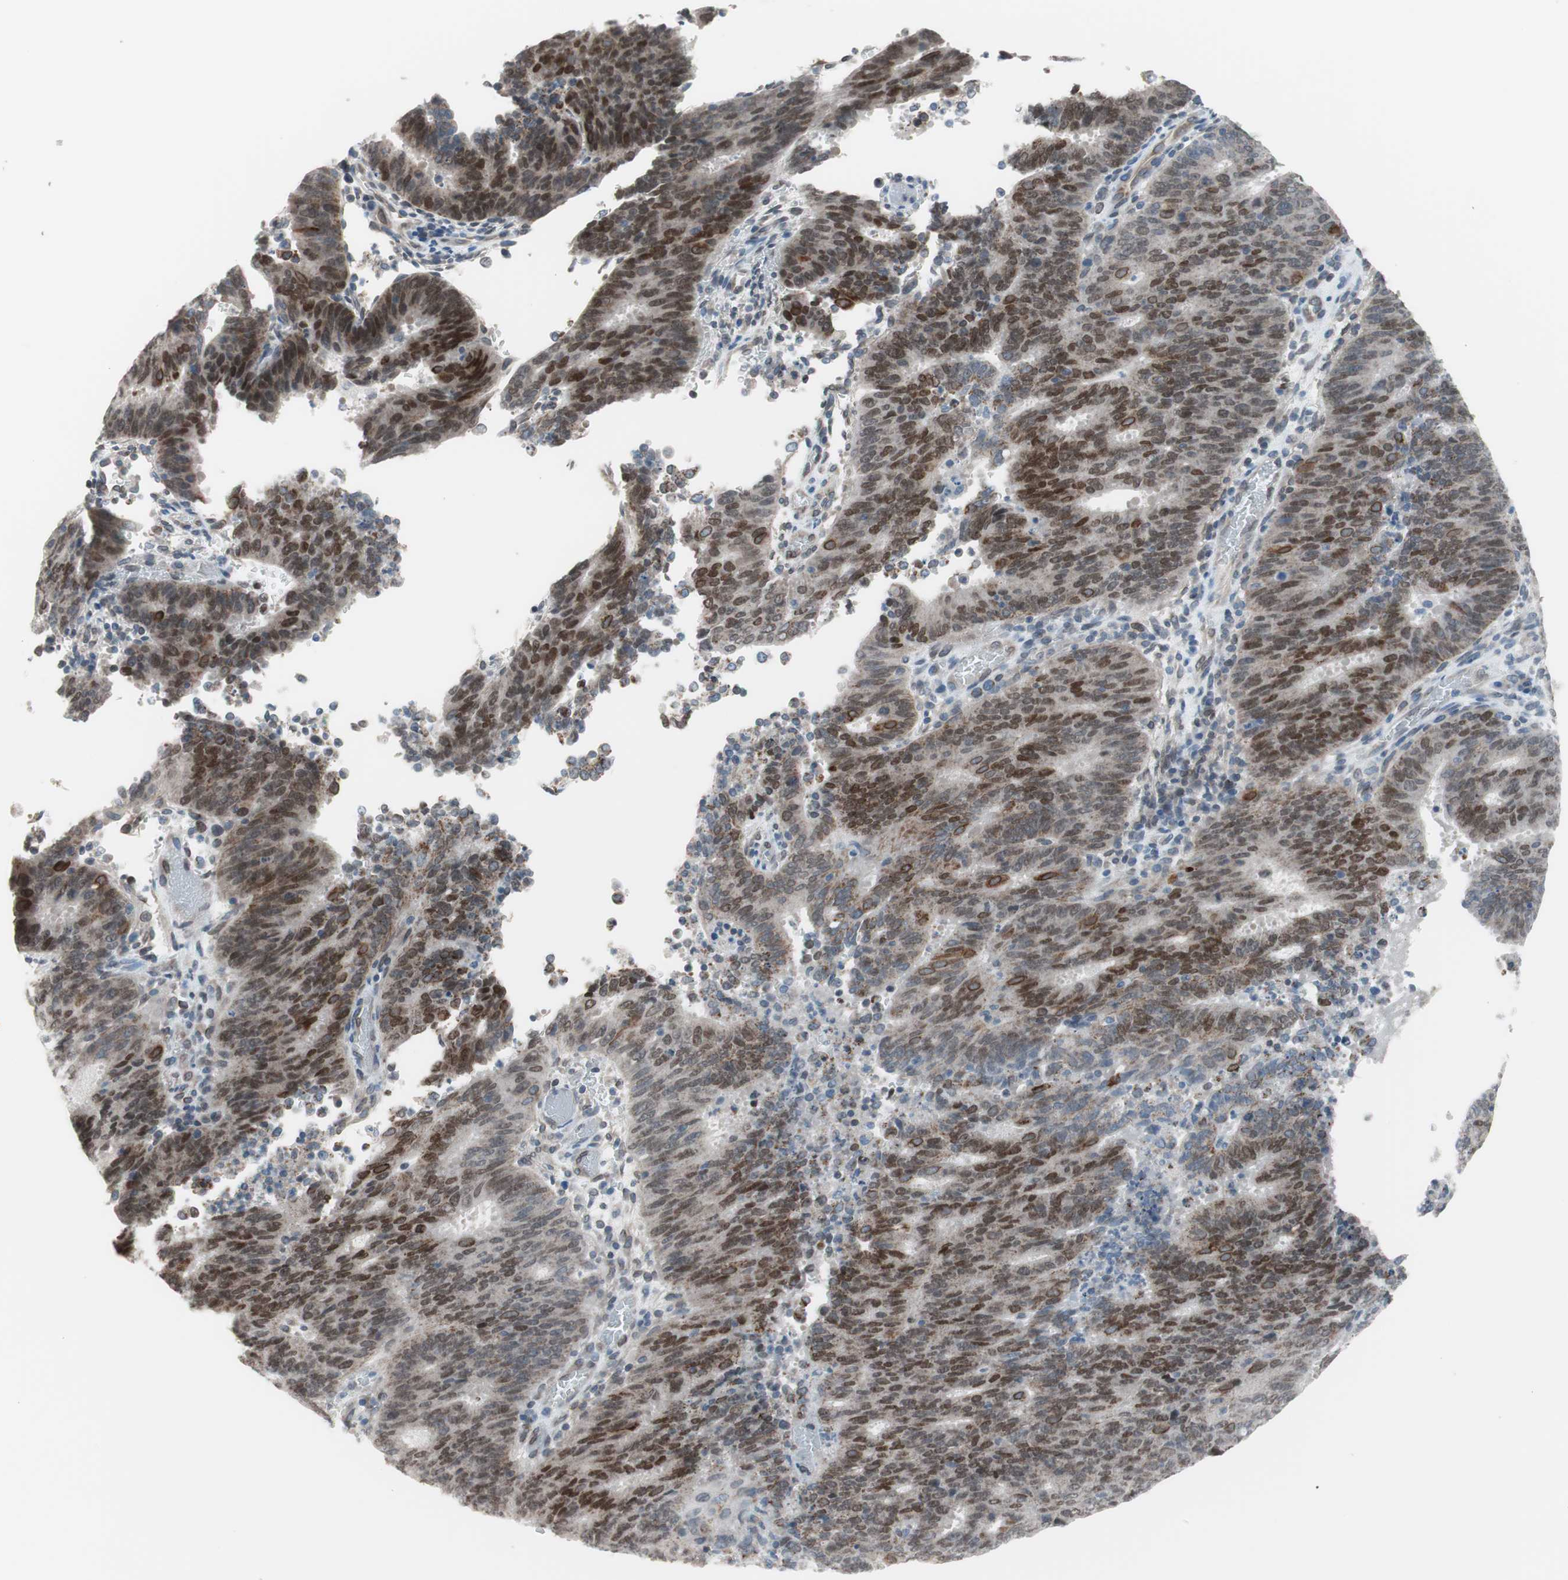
{"staining": {"intensity": "moderate", "quantity": "25%-75%", "location": "cytoplasmic/membranous,nuclear"}, "tissue": "cervical cancer", "cell_type": "Tumor cells", "image_type": "cancer", "snomed": [{"axis": "morphology", "description": "Adenocarcinoma, NOS"}, {"axis": "topography", "description": "Cervix"}], "caption": "Cervical cancer (adenocarcinoma) stained with IHC demonstrates moderate cytoplasmic/membranous and nuclear expression in about 25%-75% of tumor cells.", "gene": "ARNT2", "patient": {"sex": "female", "age": 44}}